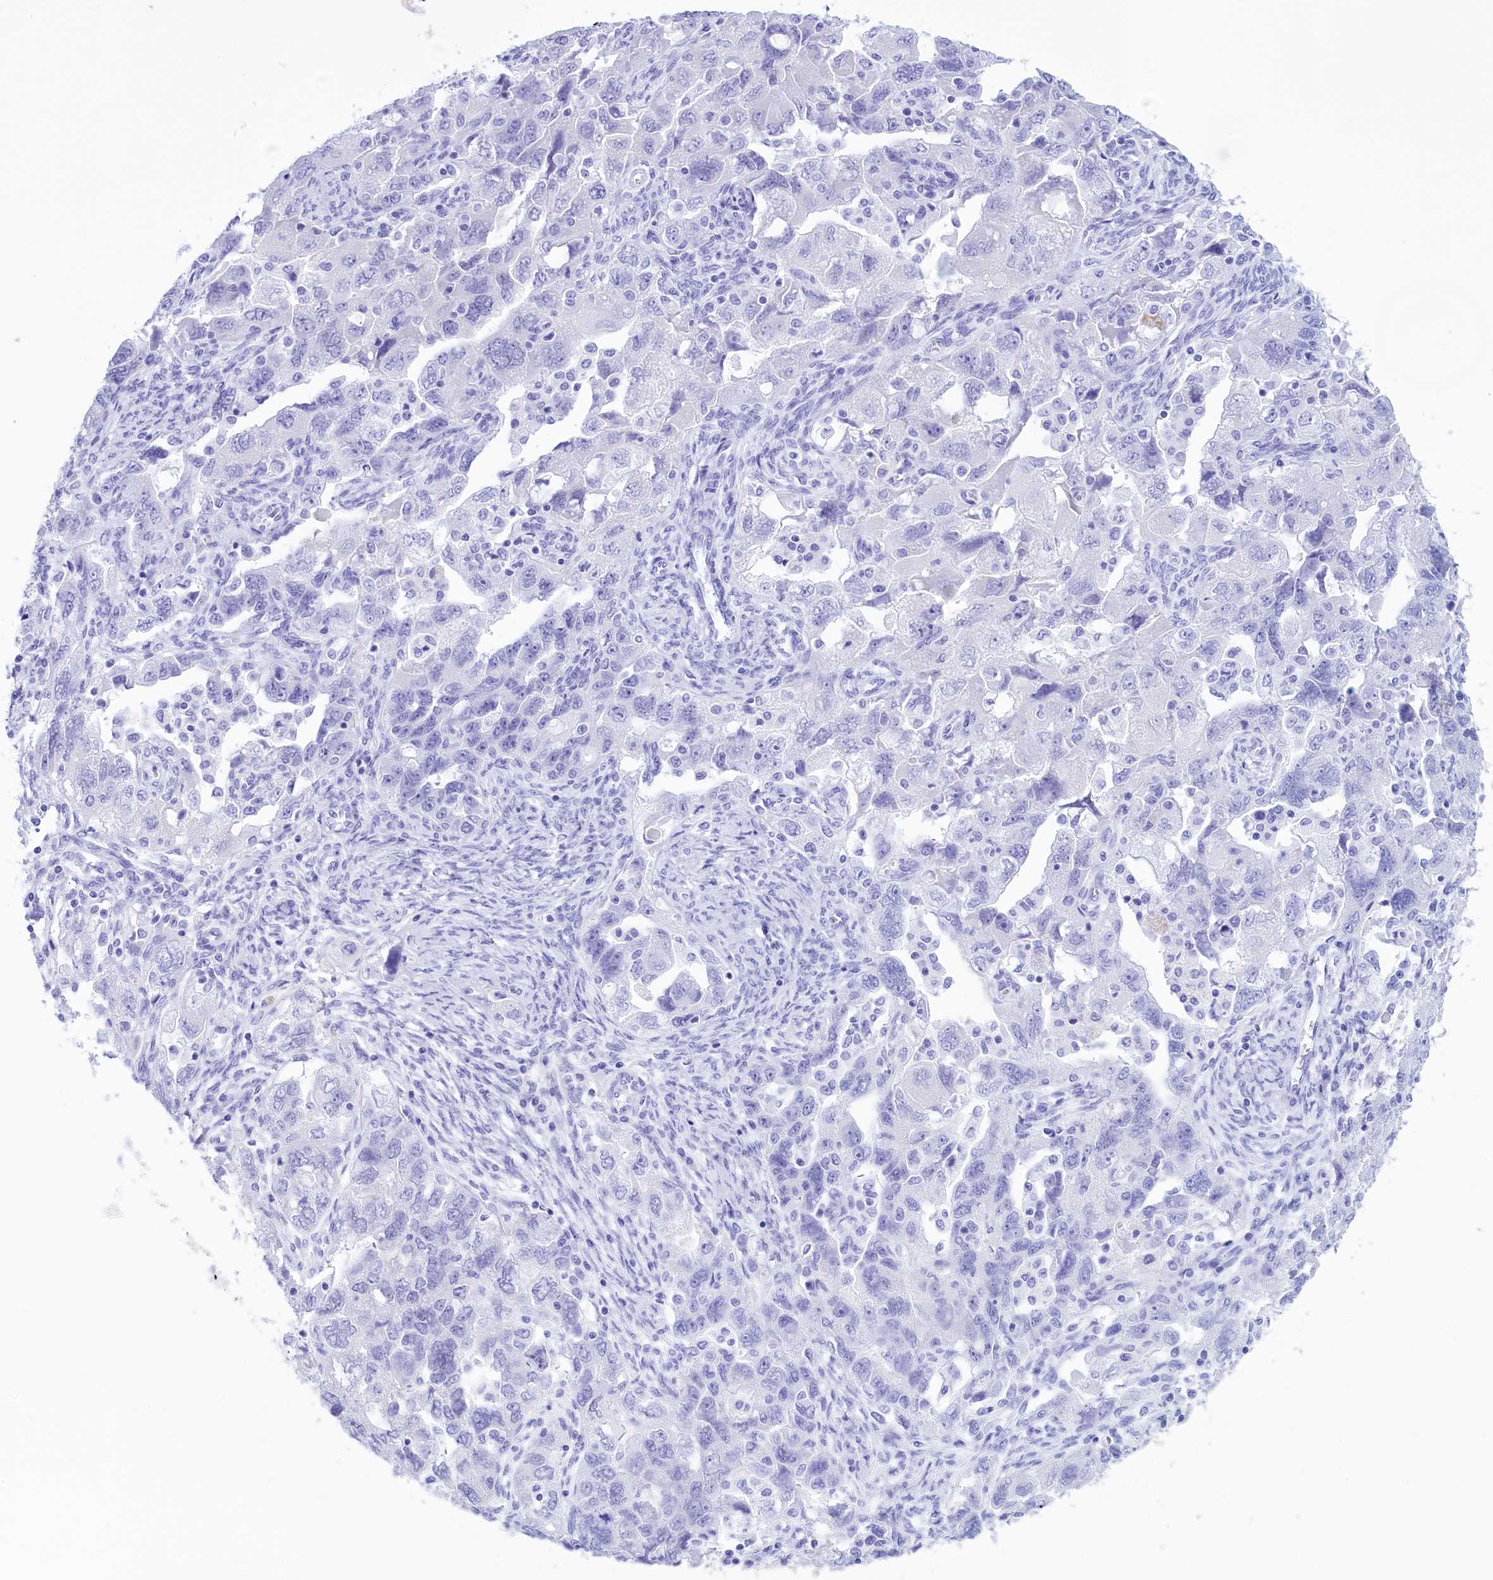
{"staining": {"intensity": "negative", "quantity": "none", "location": "none"}, "tissue": "ovarian cancer", "cell_type": "Tumor cells", "image_type": "cancer", "snomed": [{"axis": "morphology", "description": "Carcinoma, NOS"}, {"axis": "morphology", "description": "Cystadenocarcinoma, serous, NOS"}, {"axis": "topography", "description": "Ovary"}], "caption": "Immunohistochemistry (IHC) photomicrograph of neoplastic tissue: human ovarian cancer (carcinoma) stained with DAB (3,3'-diaminobenzidine) shows no significant protein staining in tumor cells.", "gene": "BRI3", "patient": {"sex": "female", "age": 69}}